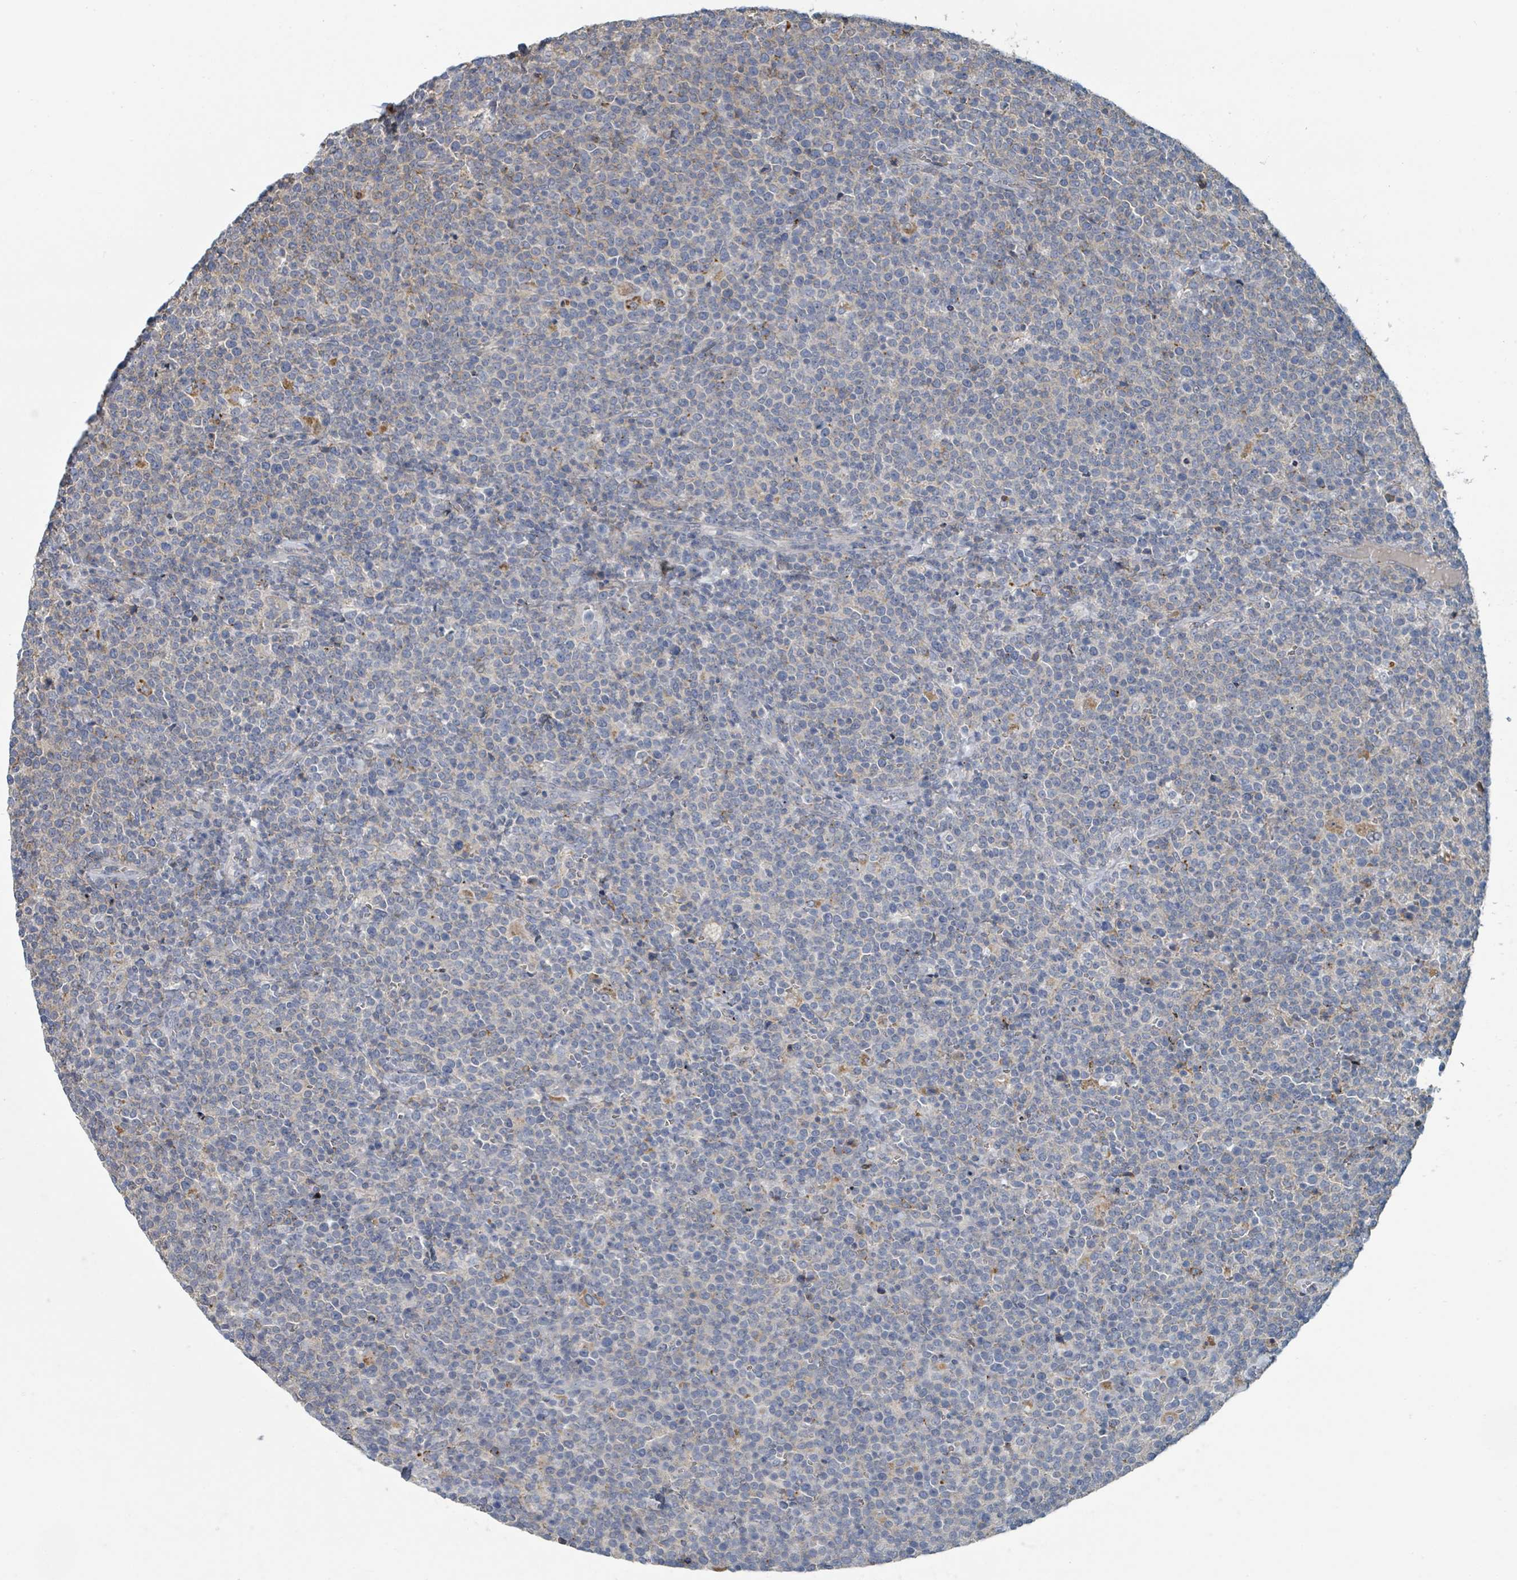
{"staining": {"intensity": "negative", "quantity": "none", "location": "none"}, "tissue": "lymphoma", "cell_type": "Tumor cells", "image_type": "cancer", "snomed": [{"axis": "morphology", "description": "Malignant lymphoma, non-Hodgkin's type, High grade"}, {"axis": "topography", "description": "Lymph node"}], "caption": "The immunohistochemistry (IHC) image has no significant staining in tumor cells of high-grade malignant lymphoma, non-Hodgkin's type tissue.", "gene": "LRRC42", "patient": {"sex": "male", "age": 61}}